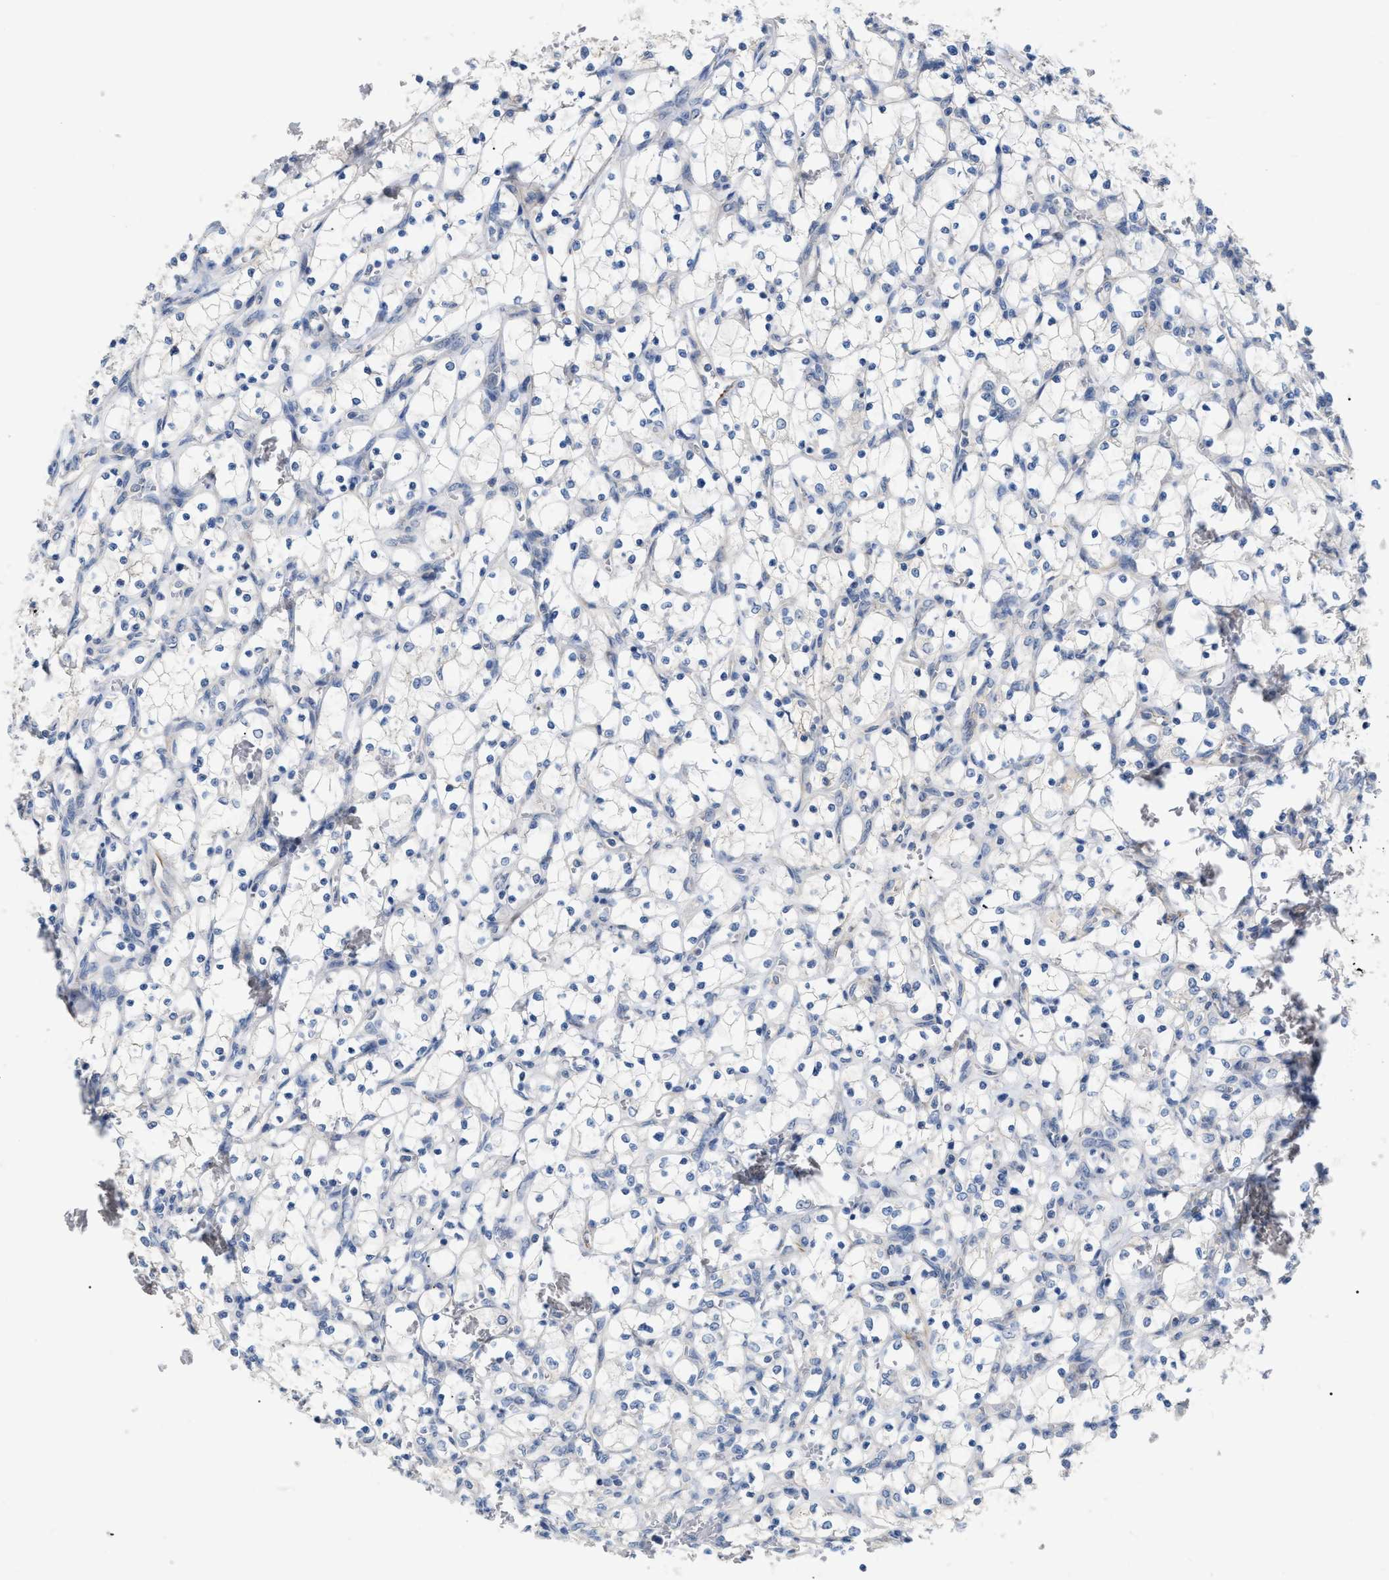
{"staining": {"intensity": "negative", "quantity": "none", "location": "none"}, "tissue": "renal cancer", "cell_type": "Tumor cells", "image_type": "cancer", "snomed": [{"axis": "morphology", "description": "Adenocarcinoma, NOS"}, {"axis": "topography", "description": "Kidney"}], "caption": "An immunohistochemistry histopathology image of renal cancer is shown. There is no staining in tumor cells of renal cancer.", "gene": "DHX58", "patient": {"sex": "female", "age": 69}}